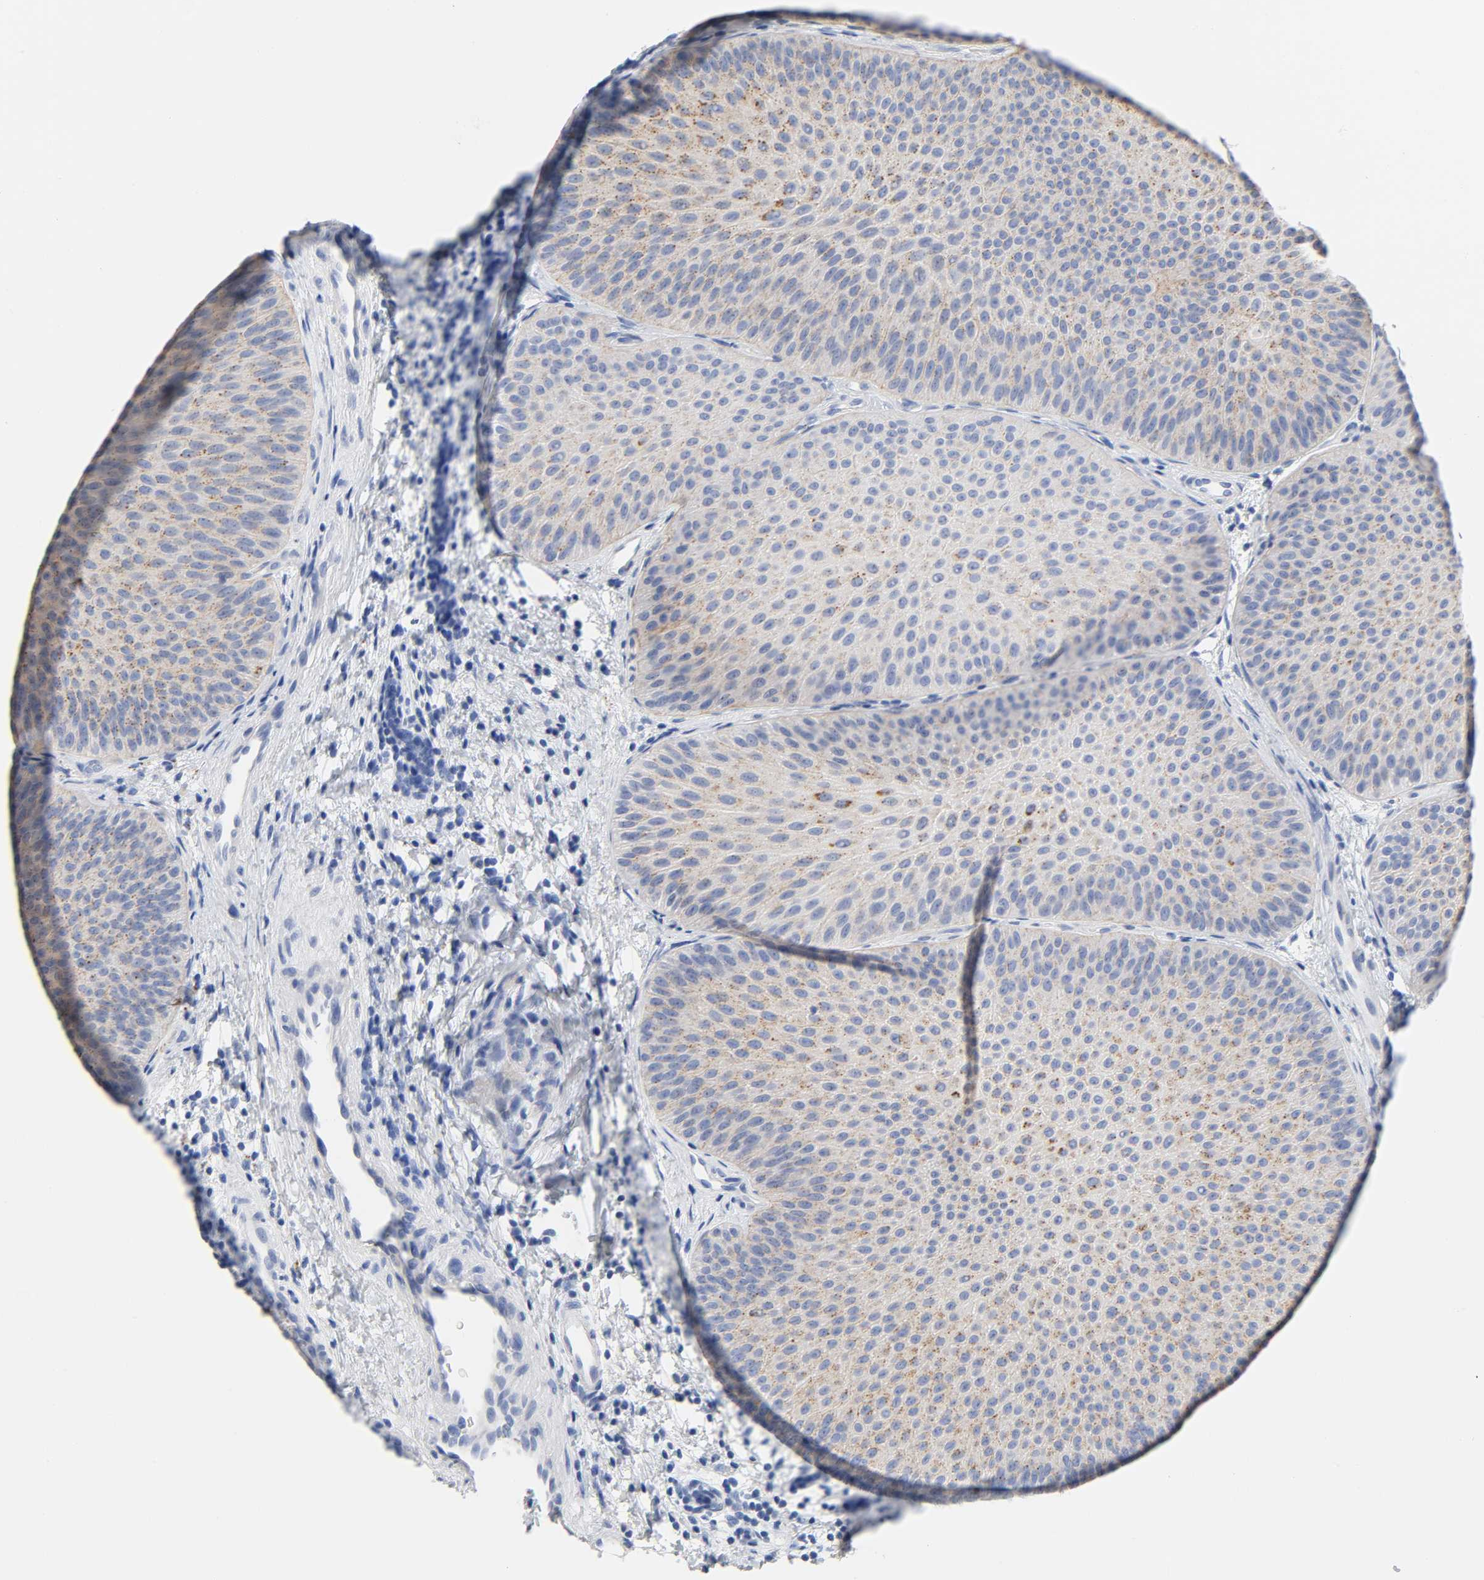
{"staining": {"intensity": "moderate", "quantity": ">75%", "location": "cytoplasmic/membranous"}, "tissue": "urothelial cancer", "cell_type": "Tumor cells", "image_type": "cancer", "snomed": [{"axis": "morphology", "description": "Urothelial carcinoma, Low grade"}, {"axis": "topography", "description": "Urinary bladder"}], "caption": "High-power microscopy captured an IHC photomicrograph of urothelial cancer, revealing moderate cytoplasmic/membranous expression in about >75% of tumor cells.", "gene": "PLP1", "patient": {"sex": "female", "age": 60}}